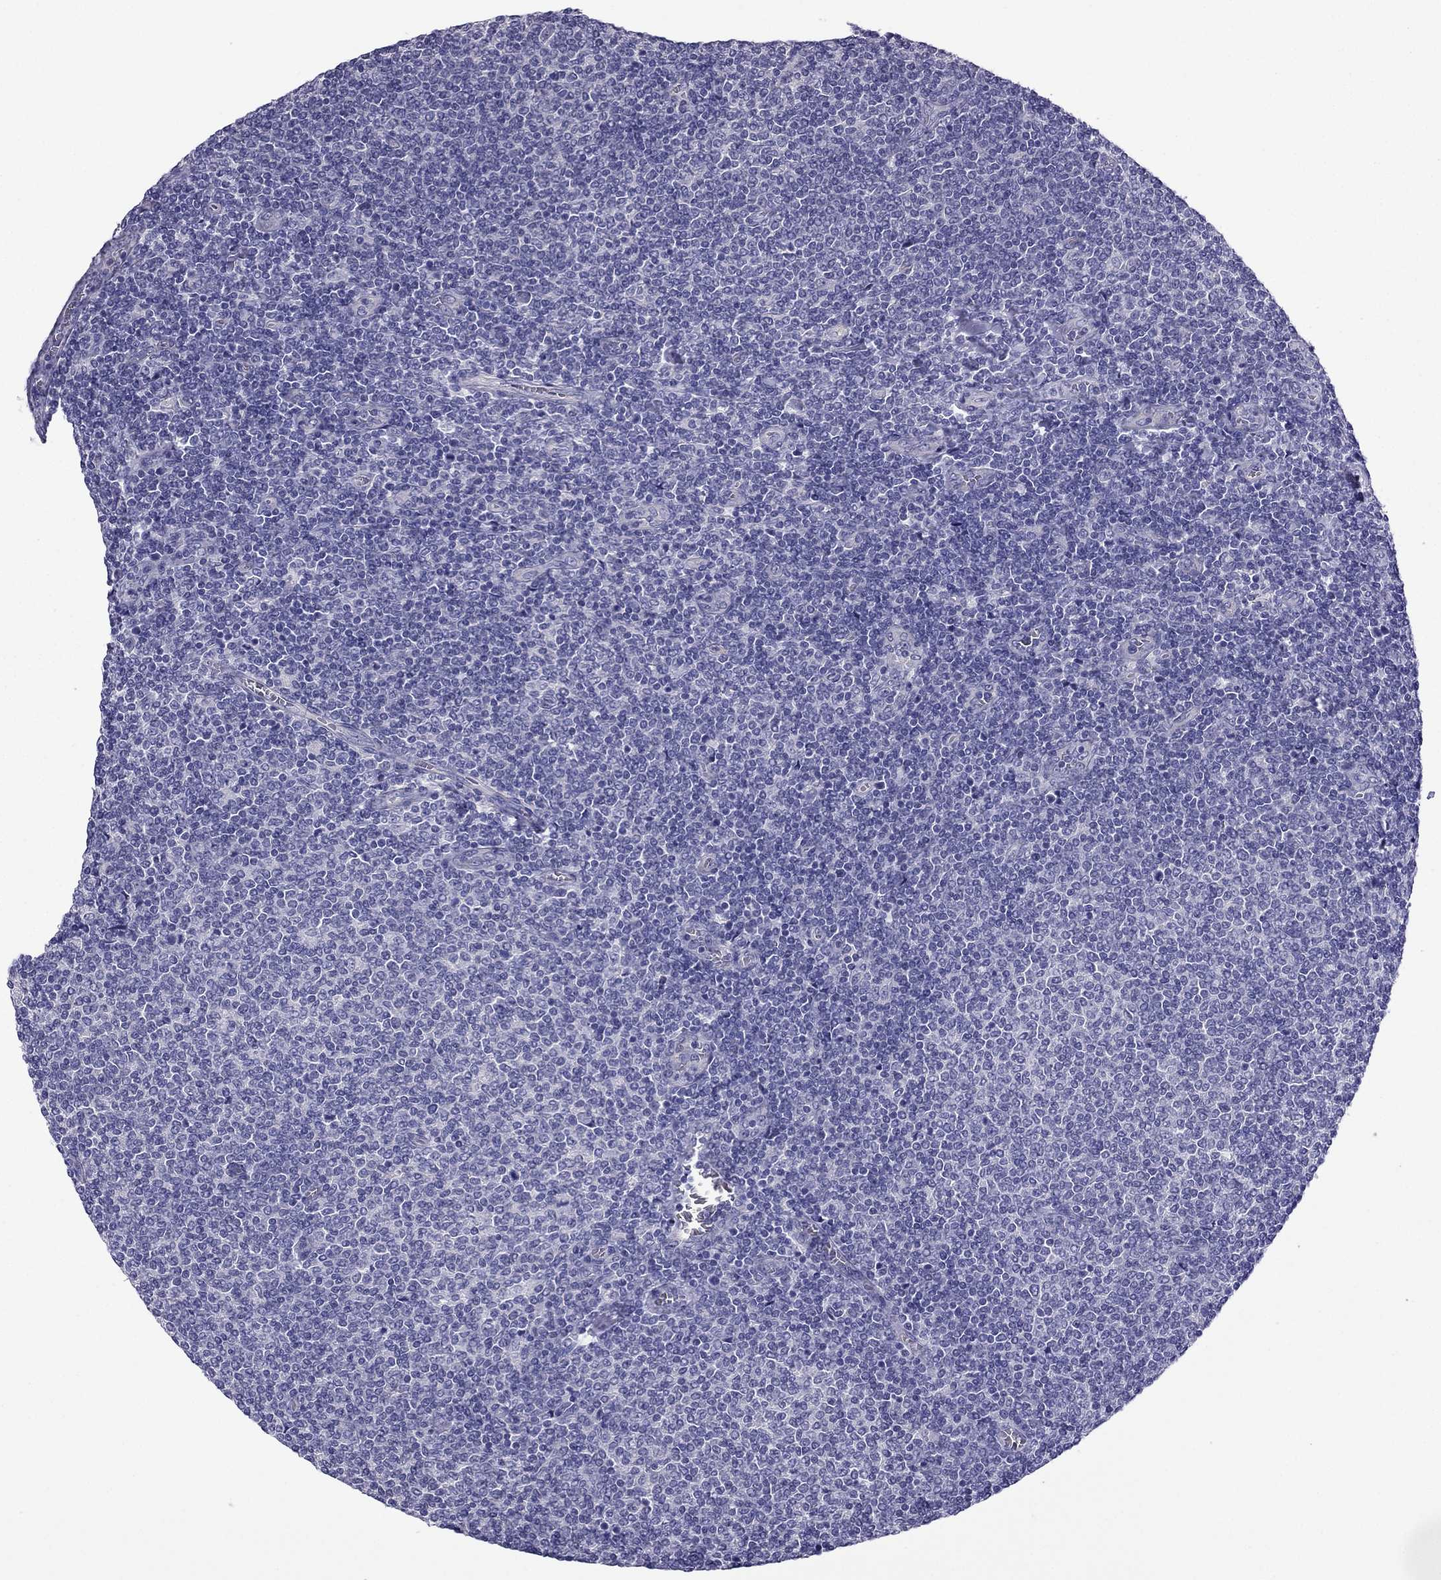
{"staining": {"intensity": "negative", "quantity": "none", "location": "none"}, "tissue": "lymphoma", "cell_type": "Tumor cells", "image_type": "cancer", "snomed": [{"axis": "morphology", "description": "Malignant lymphoma, non-Hodgkin's type, Low grade"}, {"axis": "topography", "description": "Lymph node"}], "caption": "Immunohistochemistry of lymphoma reveals no expression in tumor cells.", "gene": "GJA8", "patient": {"sex": "male", "age": 52}}